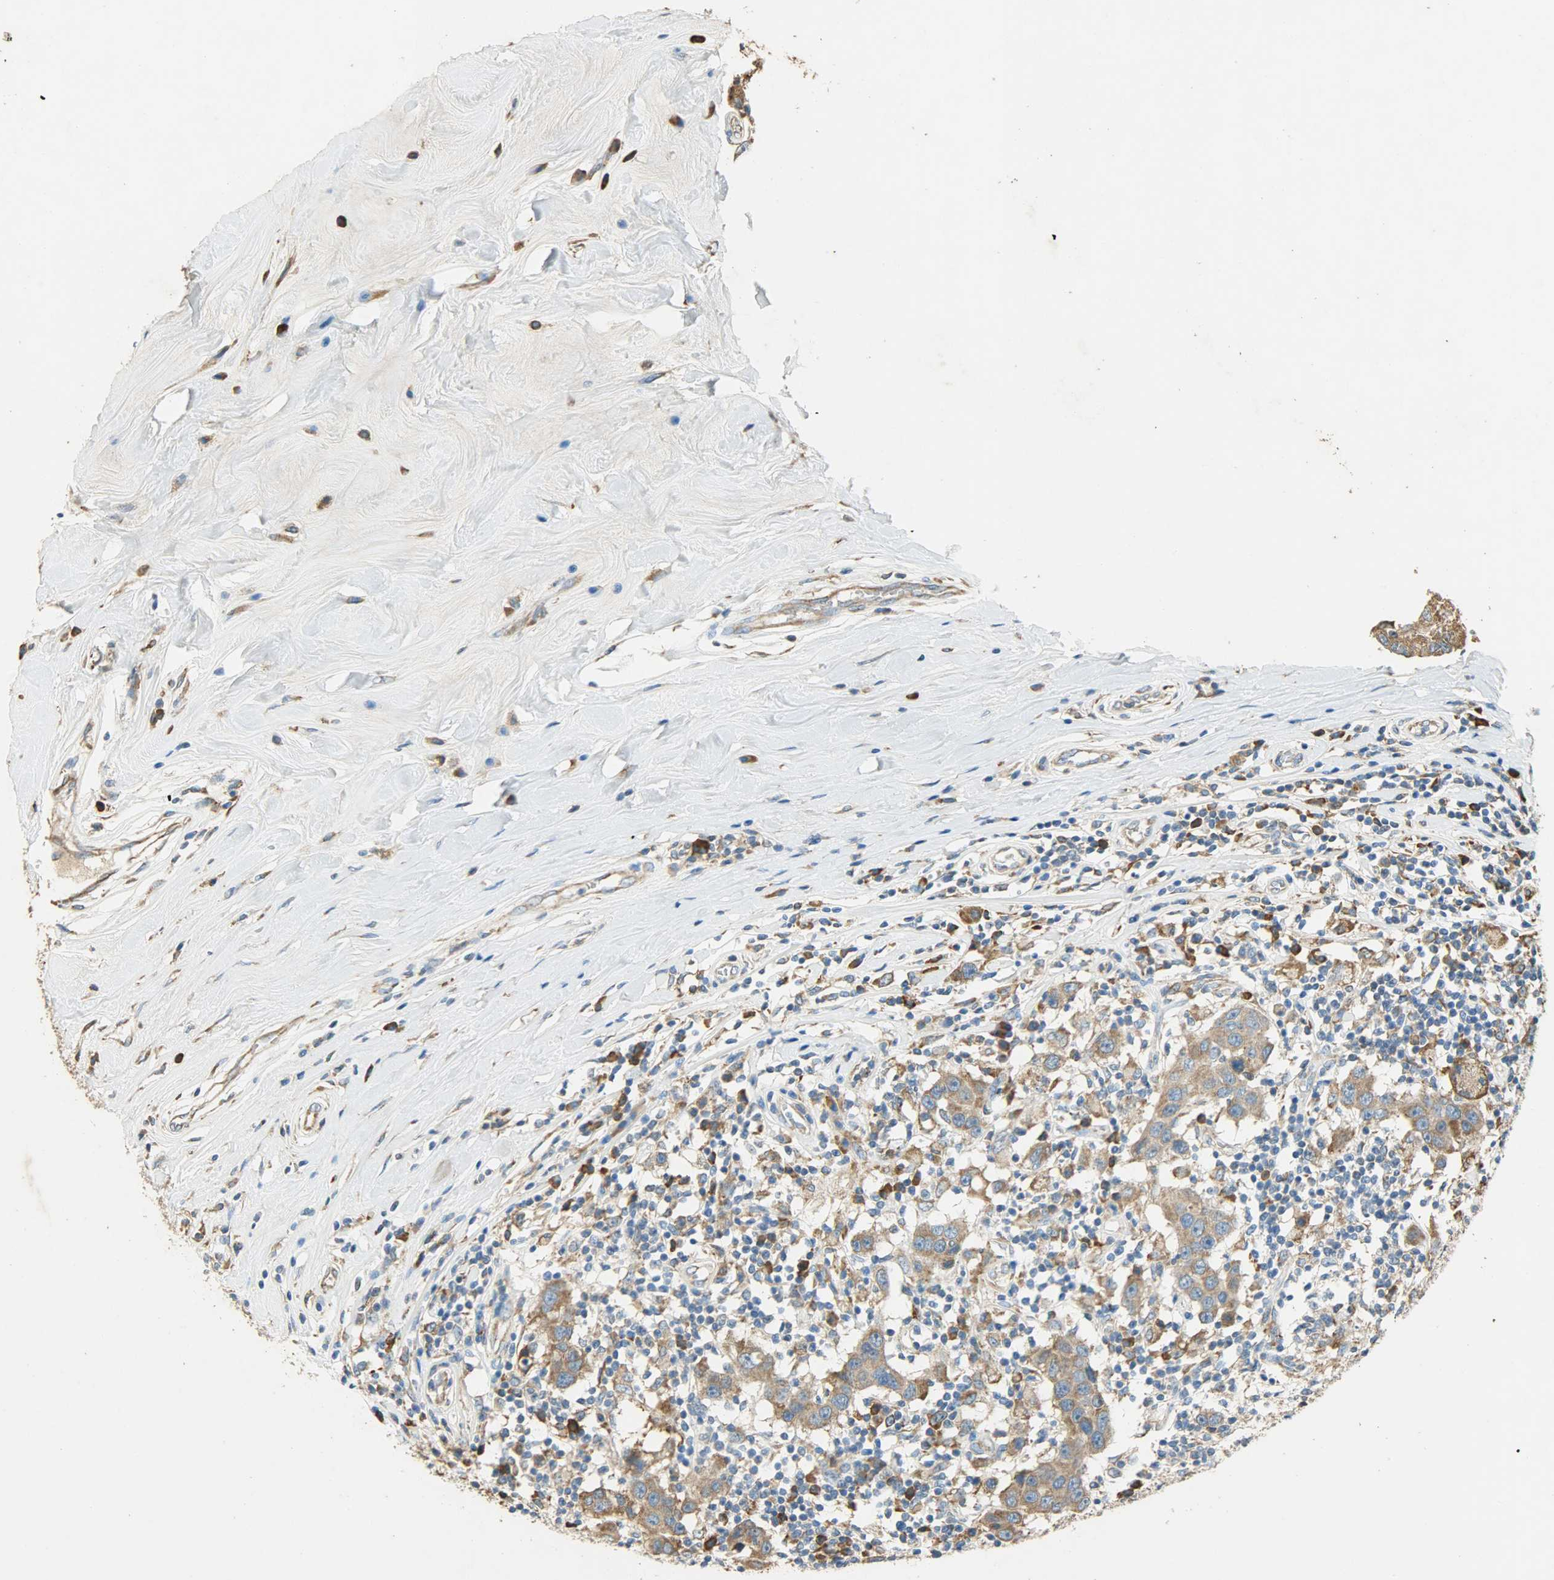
{"staining": {"intensity": "moderate", "quantity": ">75%", "location": "cytoplasmic/membranous"}, "tissue": "breast cancer", "cell_type": "Tumor cells", "image_type": "cancer", "snomed": [{"axis": "morphology", "description": "Duct carcinoma"}, {"axis": "topography", "description": "Breast"}], "caption": "Immunohistochemical staining of breast cancer shows moderate cytoplasmic/membranous protein positivity in approximately >75% of tumor cells.", "gene": "HSPA5", "patient": {"sex": "female", "age": 27}}